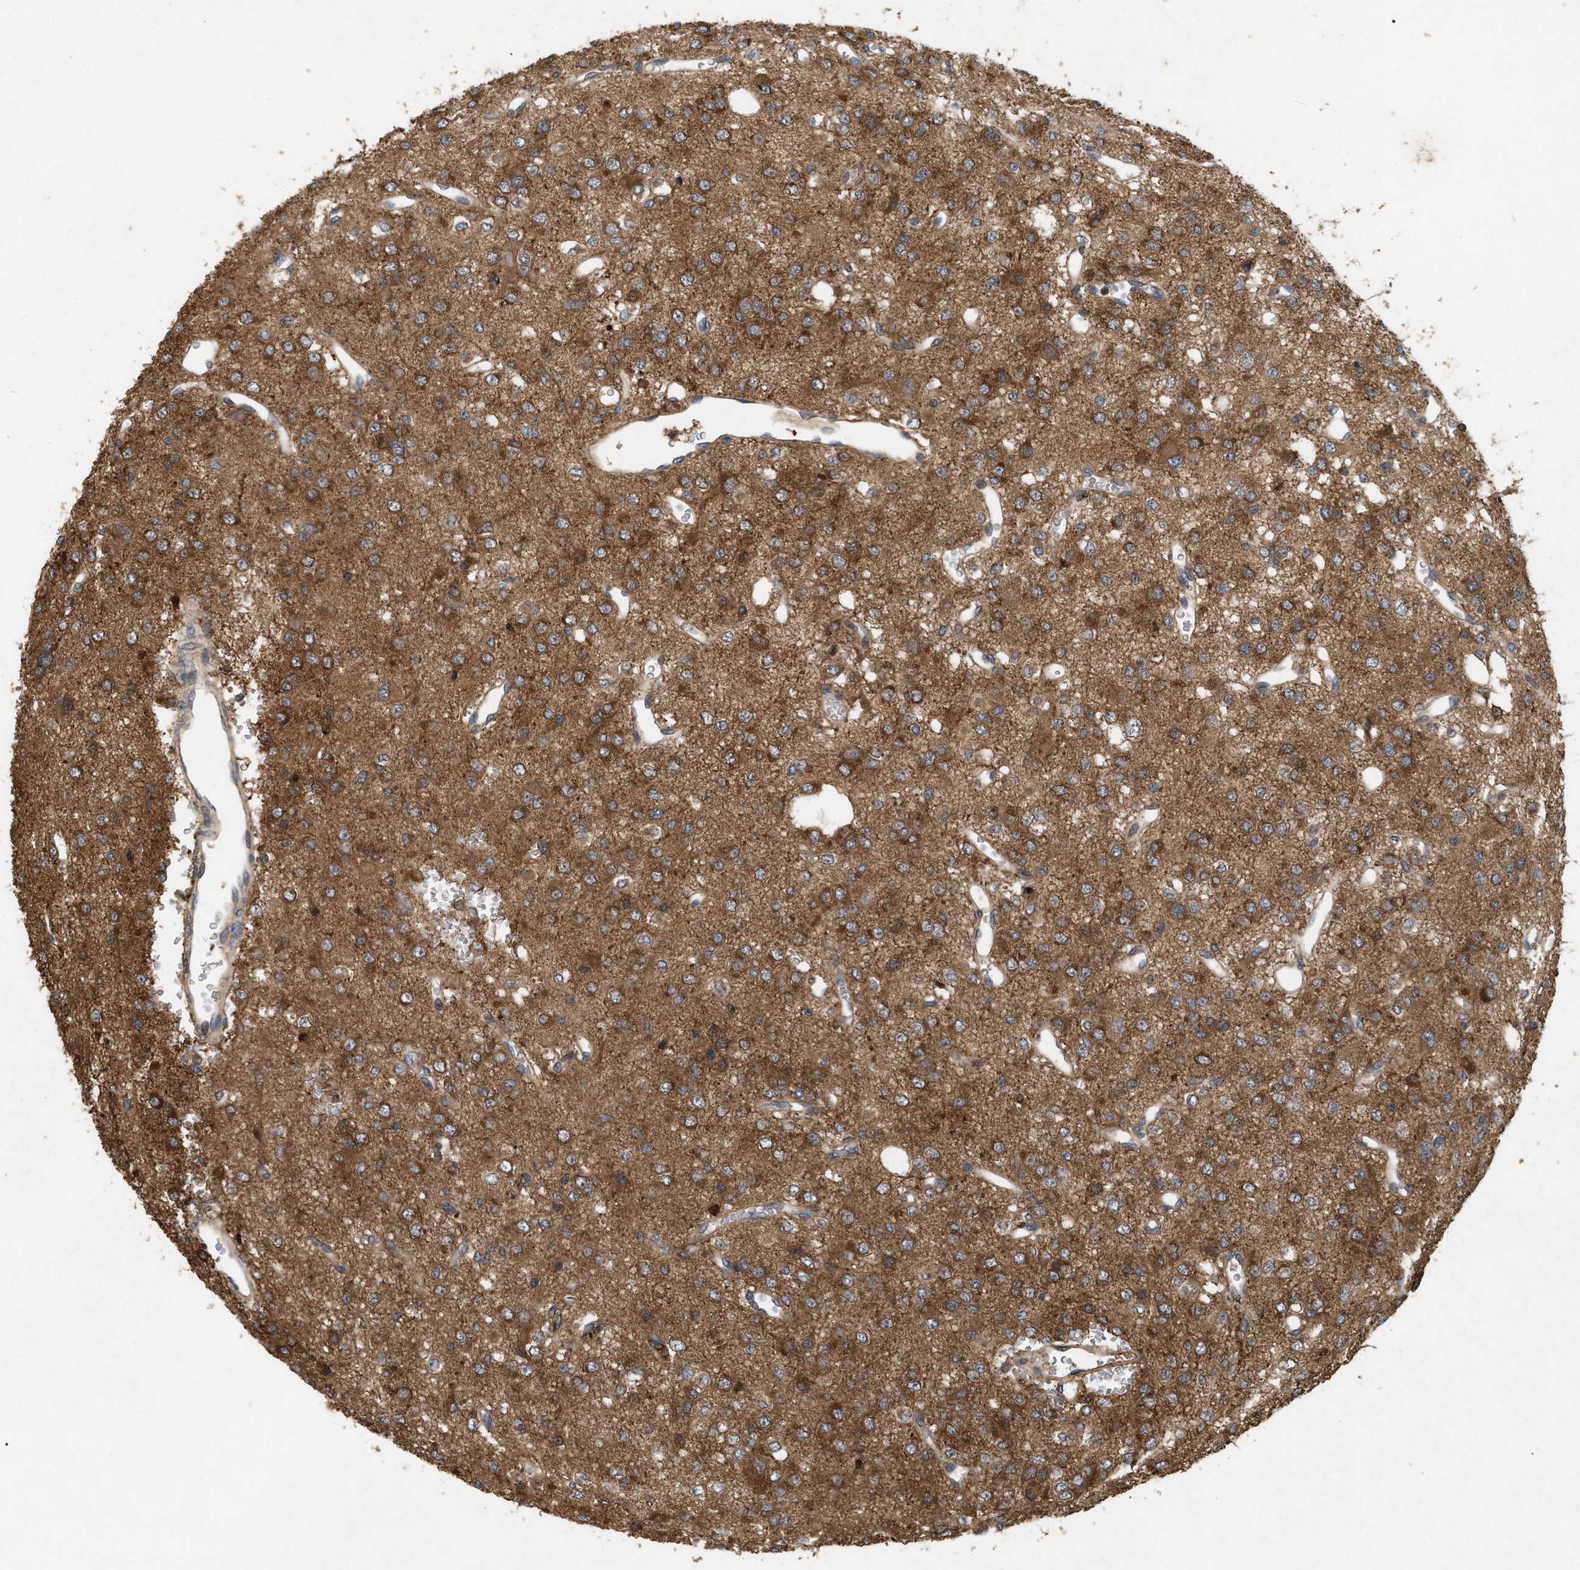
{"staining": {"intensity": "moderate", "quantity": ">75%", "location": "cytoplasmic/membranous"}, "tissue": "glioma", "cell_type": "Tumor cells", "image_type": "cancer", "snomed": [{"axis": "morphology", "description": "Glioma, malignant, Low grade"}, {"axis": "topography", "description": "Brain"}], "caption": "Glioma stained with DAB (3,3'-diaminobenzidine) IHC demonstrates medium levels of moderate cytoplasmic/membranous positivity in about >75% of tumor cells.", "gene": "RAB2A", "patient": {"sex": "male", "age": 38}}